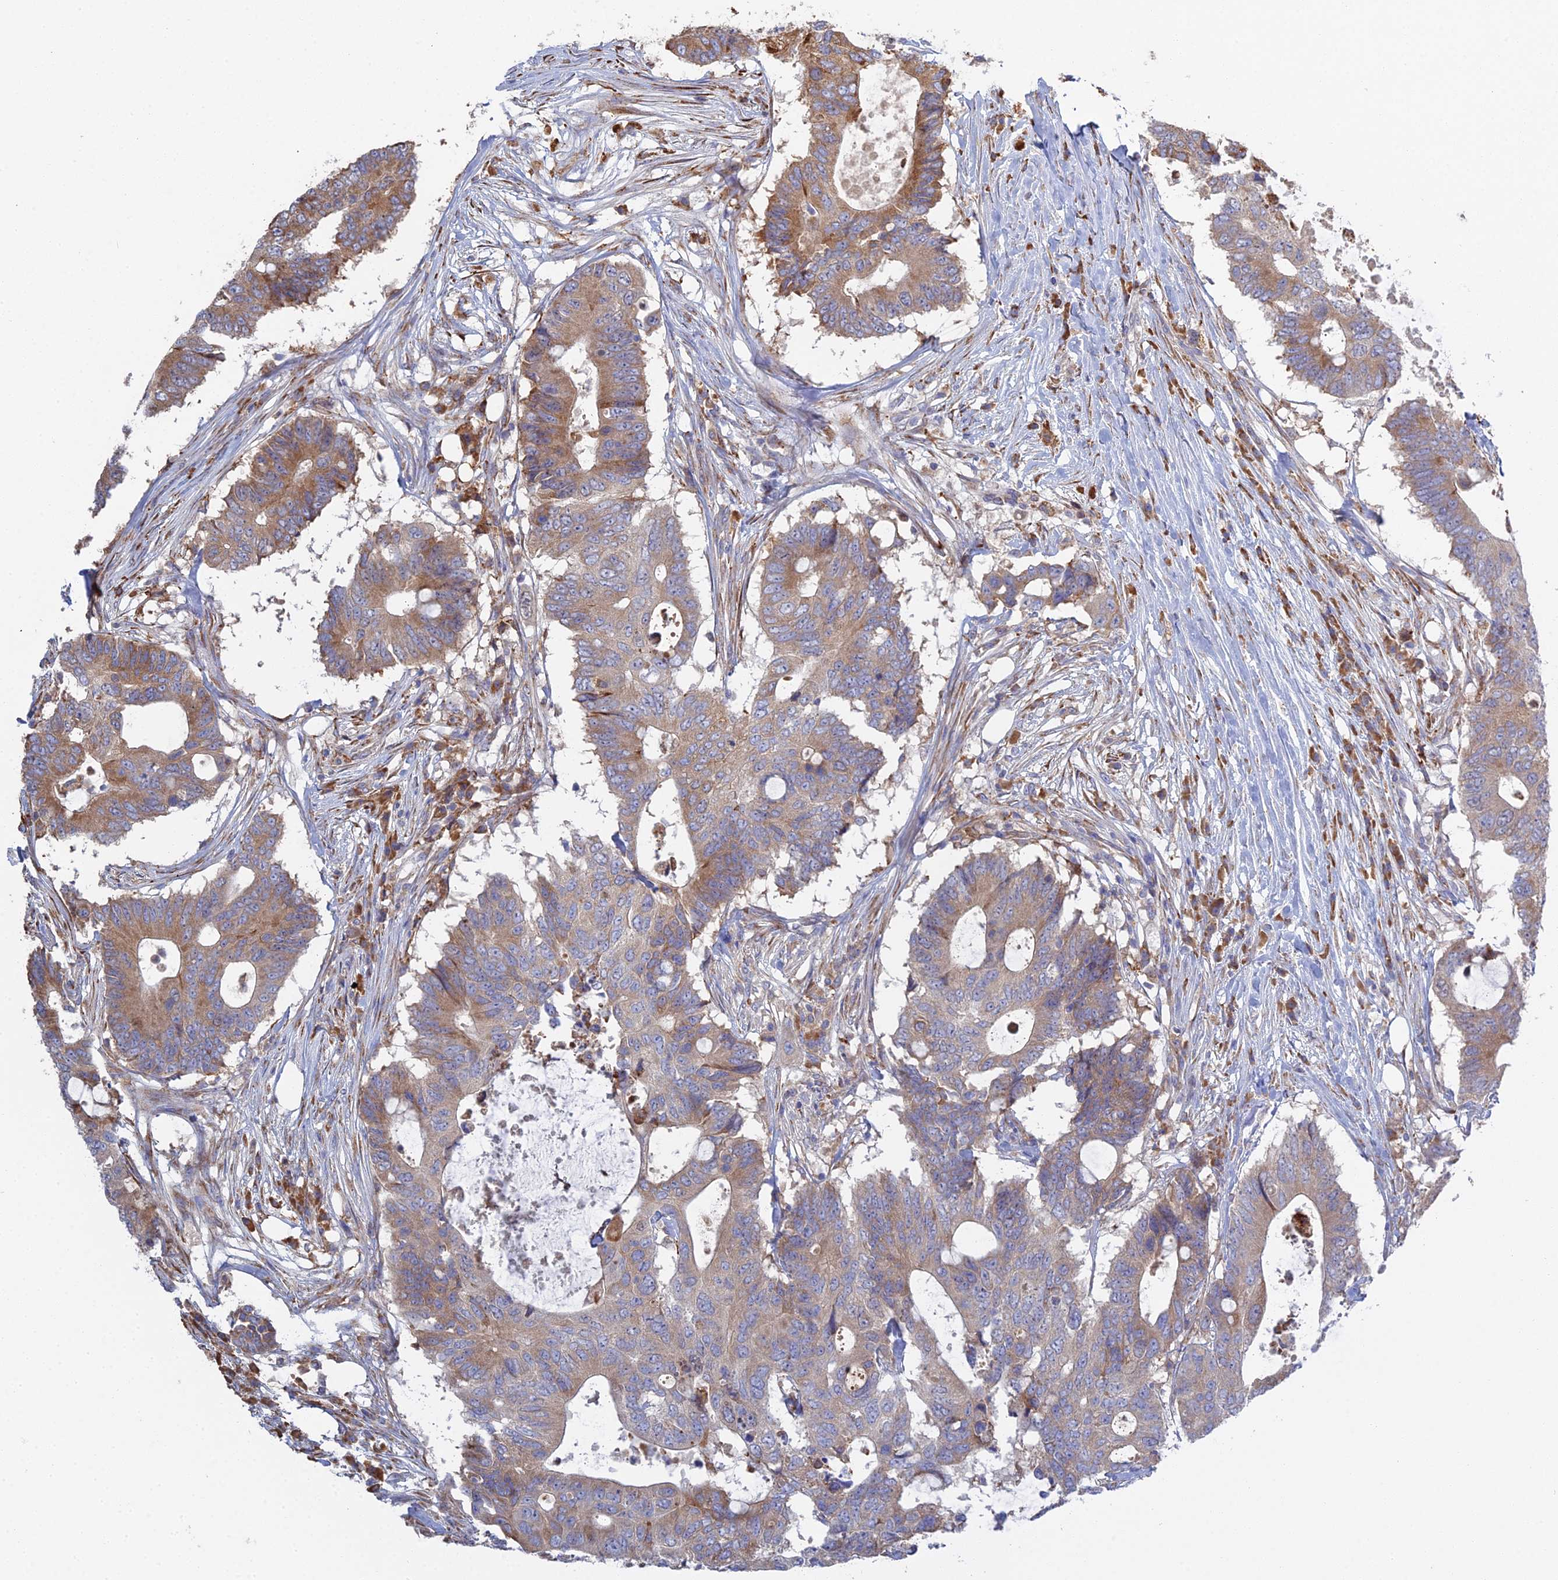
{"staining": {"intensity": "moderate", "quantity": "25%-75%", "location": "cytoplasmic/membranous"}, "tissue": "colorectal cancer", "cell_type": "Tumor cells", "image_type": "cancer", "snomed": [{"axis": "morphology", "description": "Adenocarcinoma, NOS"}, {"axis": "topography", "description": "Colon"}], "caption": "Human colorectal adenocarcinoma stained with a brown dye displays moderate cytoplasmic/membranous positive staining in about 25%-75% of tumor cells.", "gene": "TRAPPC6A", "patient": {"sex": "male", "age": 71}}